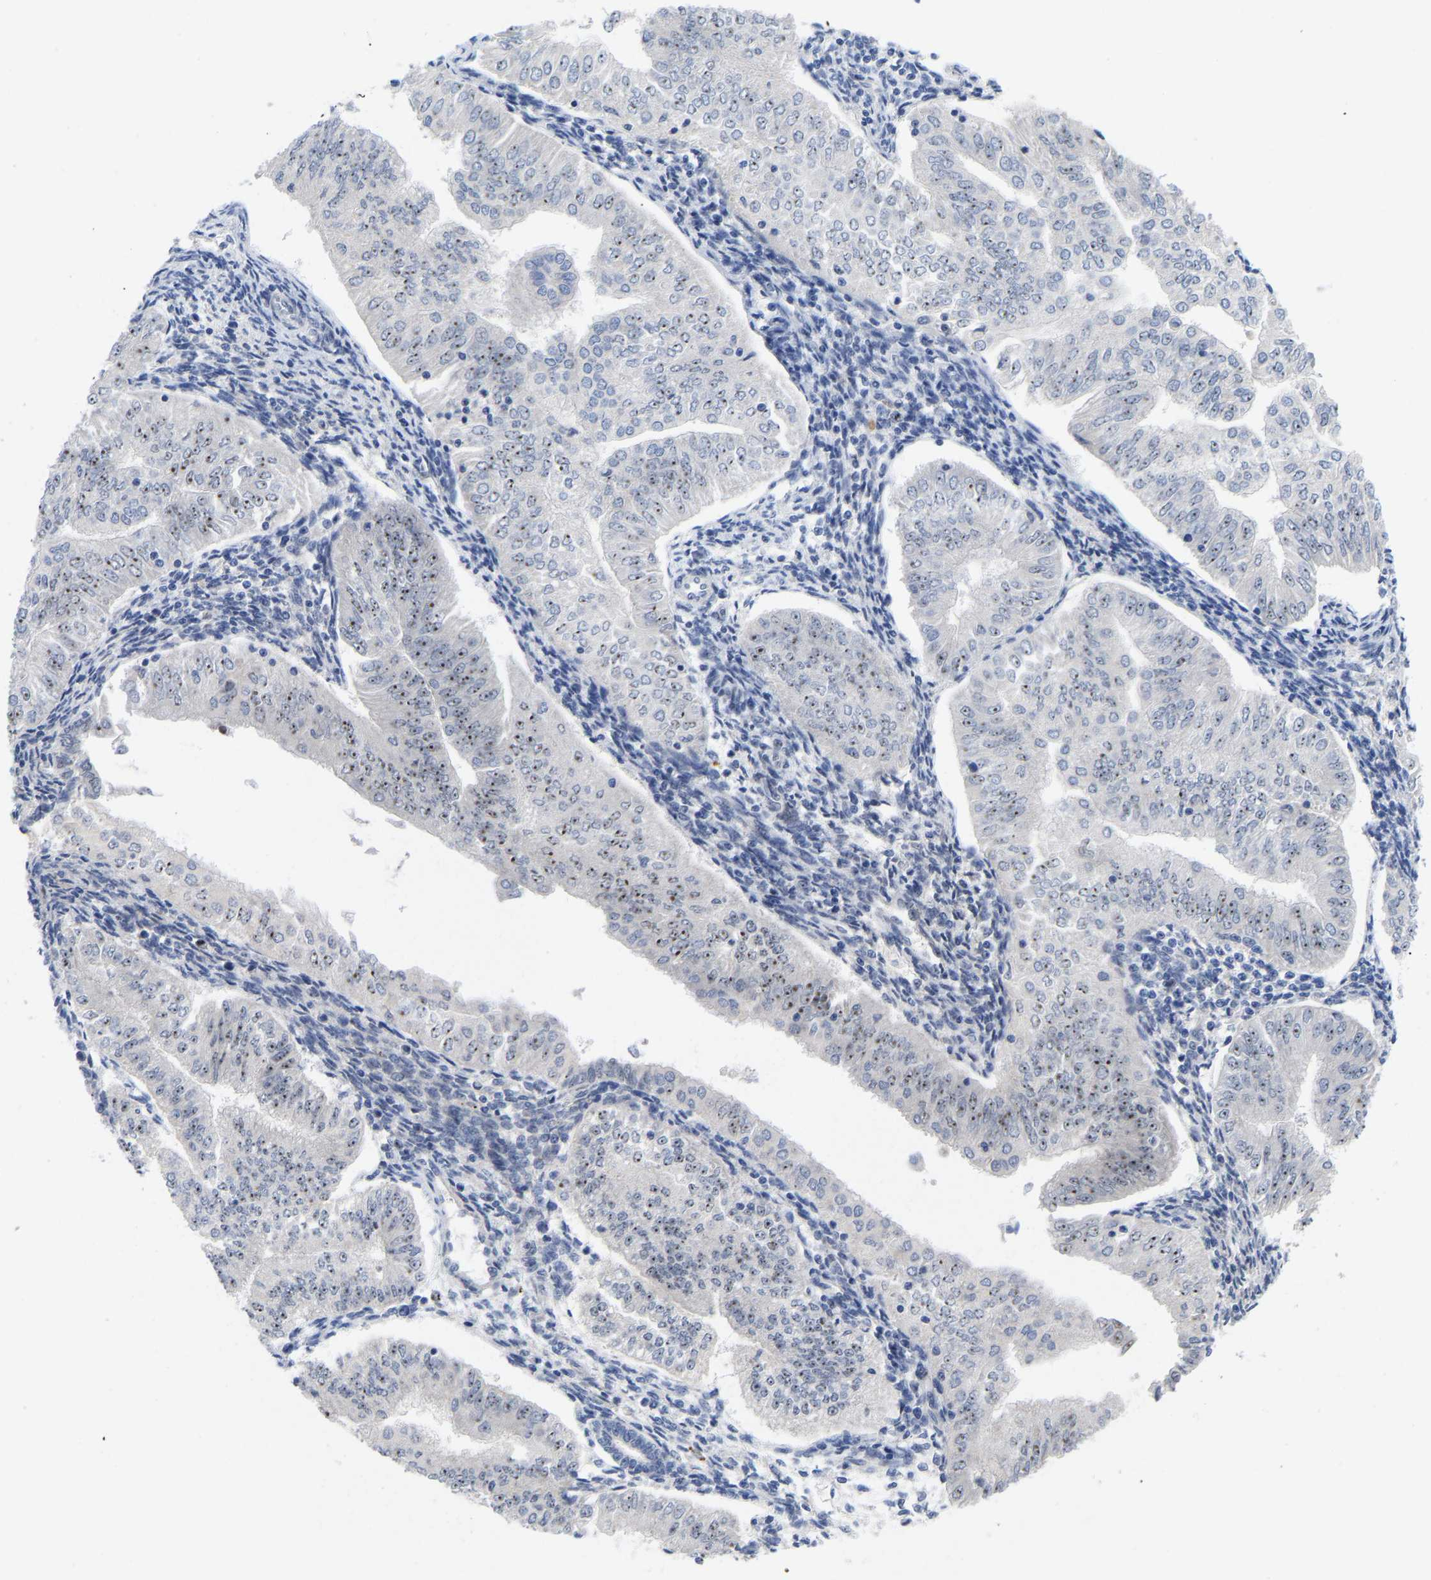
{"staining": {"intensity": "weak", "quantity": "<25%", "location": "nuclear"}, "tissue": "endometrial cancer", "cell_type": "Tumor cells", "image_type": "cancer", "snomed": [{"axis": "morphology", "description": "Normal tissue, NOS"}, {"axis": "morphology", "description": "Adenocarcinoma, NOS"}, {"axis": "topography", "description": "Endometrium"}], "caption": "High magnification brightfield microscopy of endometrial cancer (adenocarcinoma) stained with DAB (3,3'-diaminobenzidine) (brown) and counterstained with hematoxylin (blue): tumor cells show no significant staining.", "gene": "NLE1", "patient": {"sex": "female", "age": 53}}